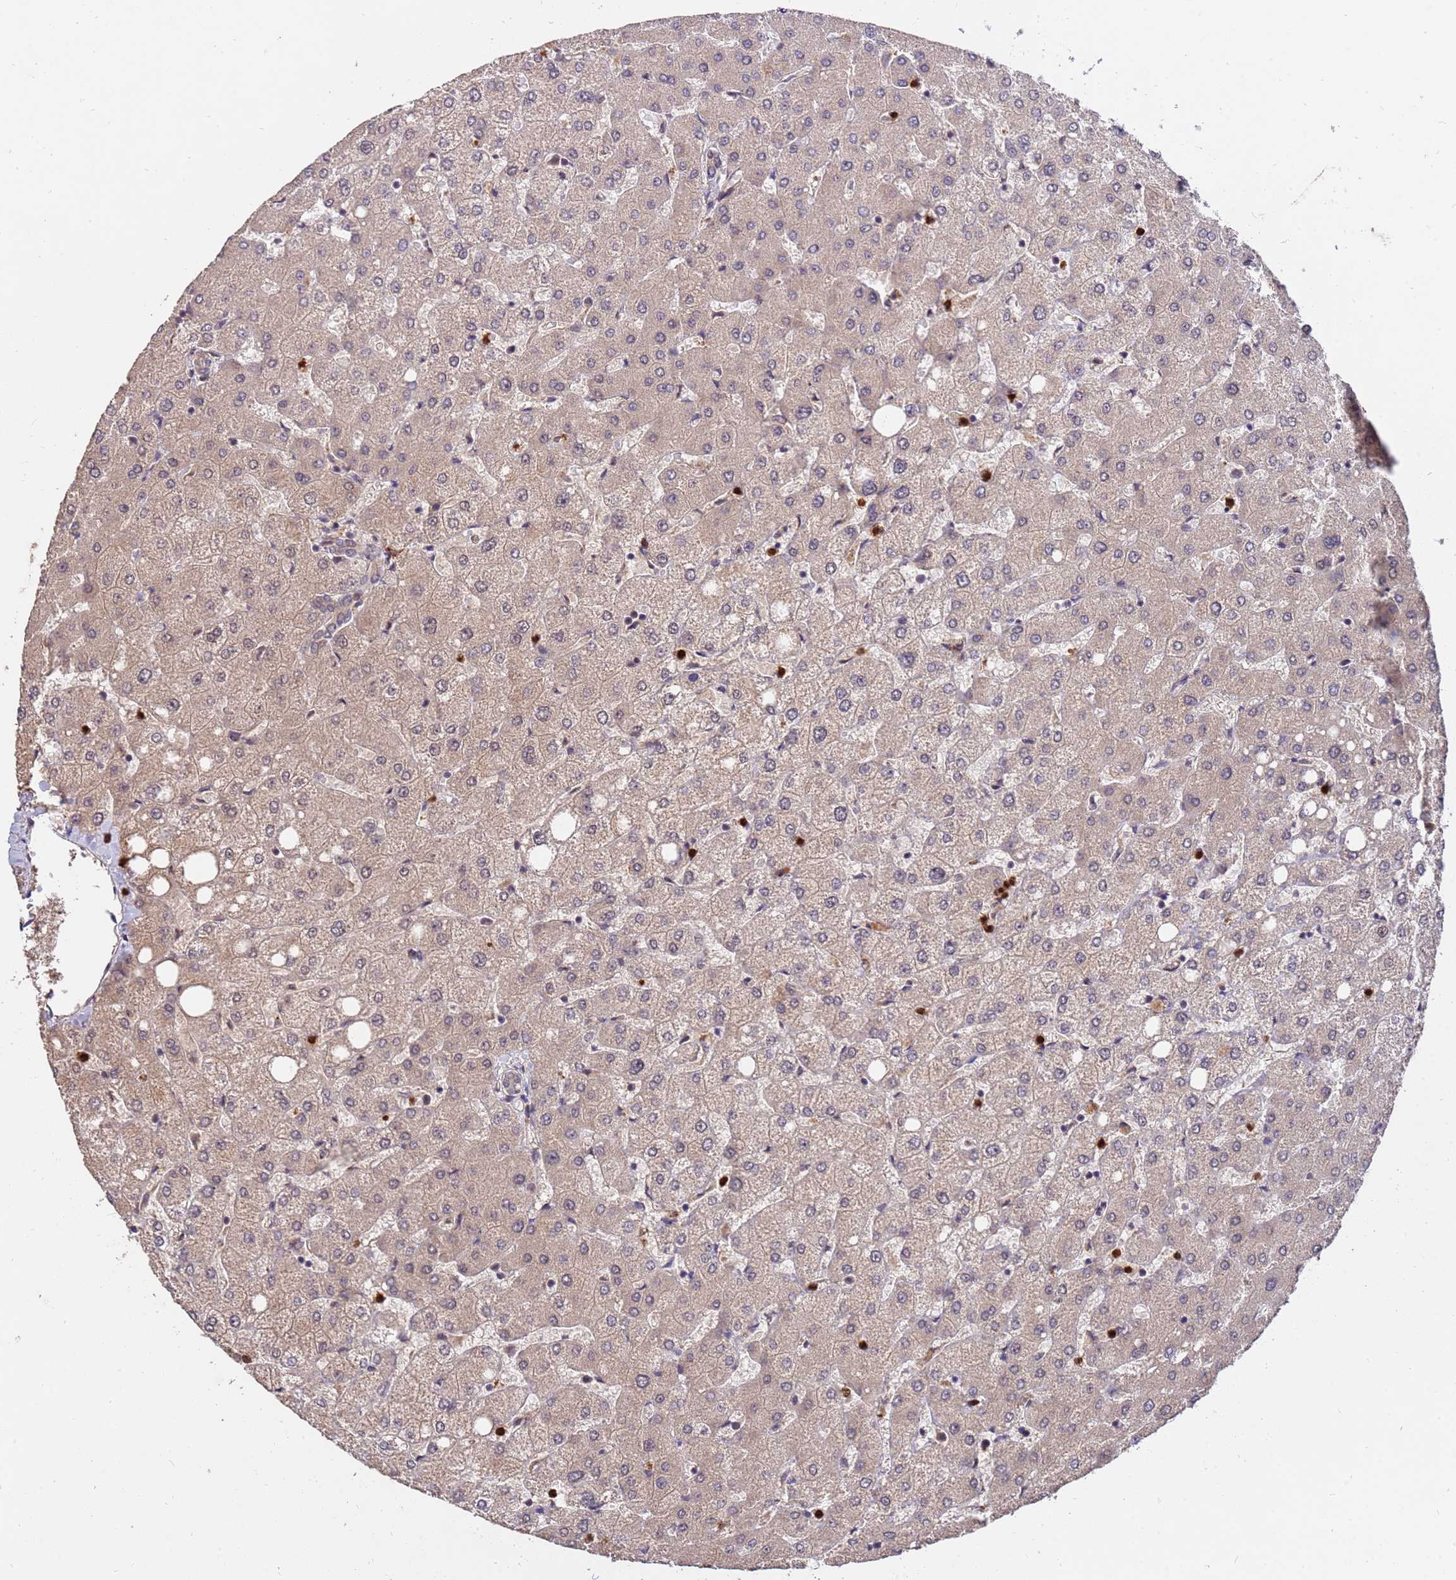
{"staining": {"intensity": "negative", "quantity": "none", "location": "none"}, "tissue": "liver", "cell_type": "Cholangiocytes", "image_type": "normal", "snomed": [{"axis": "morphology", "description": "Normal tissue, NOS"}, {"axis": "topography", "description": "Liver"}], "caption": "Protein analysis of normal liver demonstrates no significant positivity in cholangiocytes. (Stains: DAB immunohistochemistry with hematoxylin counter stain, Microscopy: brightfield microscopy at high magnification).", "gene": "ZNF619", "patient": {"sex": "female", "age": 54}}